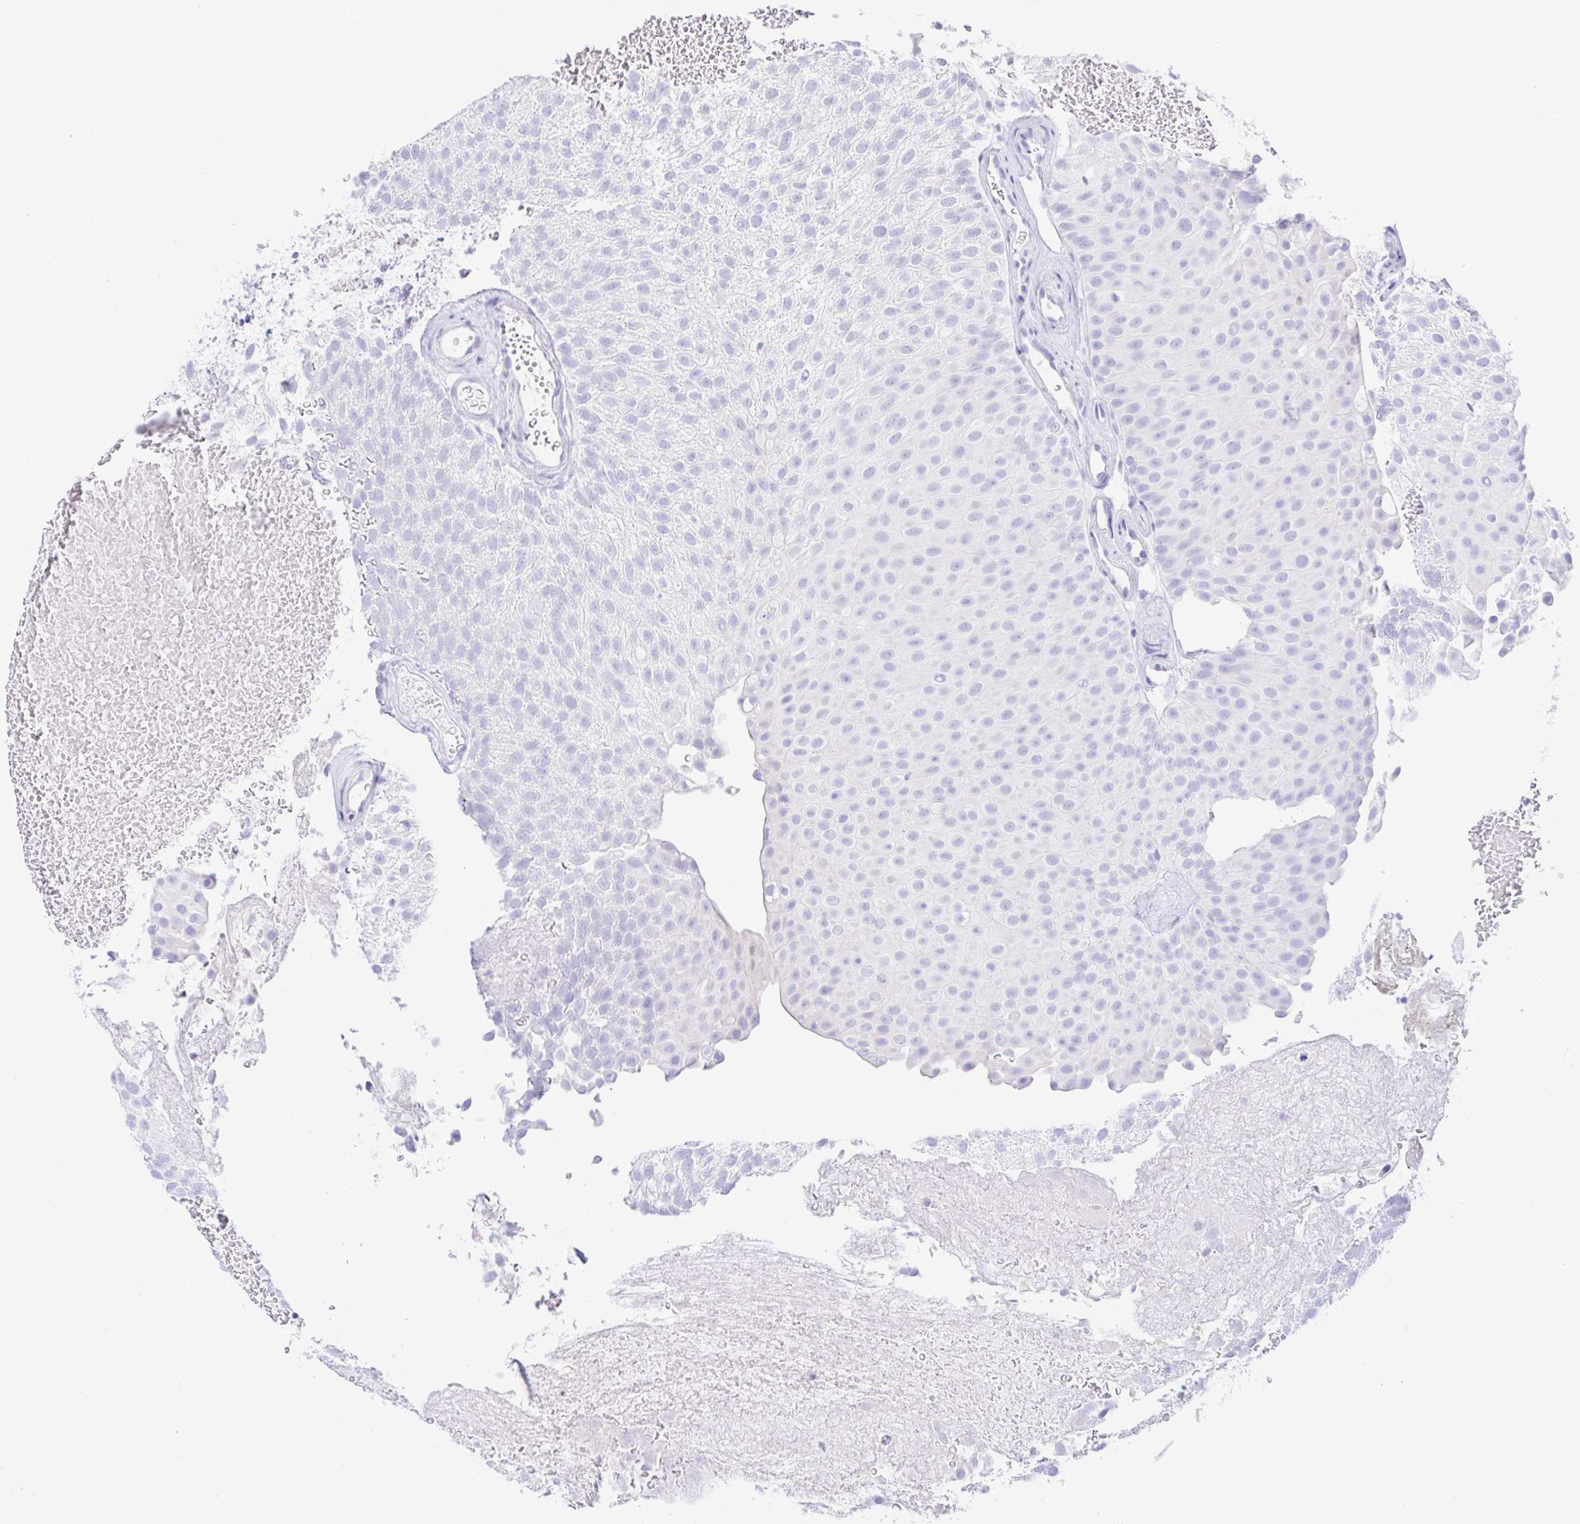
{"staining": {"intensity": "negative", "quantity": "none", "location": "none"}, "tissue": "urothelial cancer", "cell_type": "Tumor cells", "image_type": "cancer", "snomed": [{"axis": "morphology", "description": "Urothelial carcinoma, Low grade"}, {"axis": "topography", "description": "Urinary bladder"}], "caption": "This is an immunohistochemistry micrograph of human low-grade urothelial carcinoma. There is no positivity in tumor cells.", "gene": "PAX8", "patient": {"sex": "male", "age": 78}}